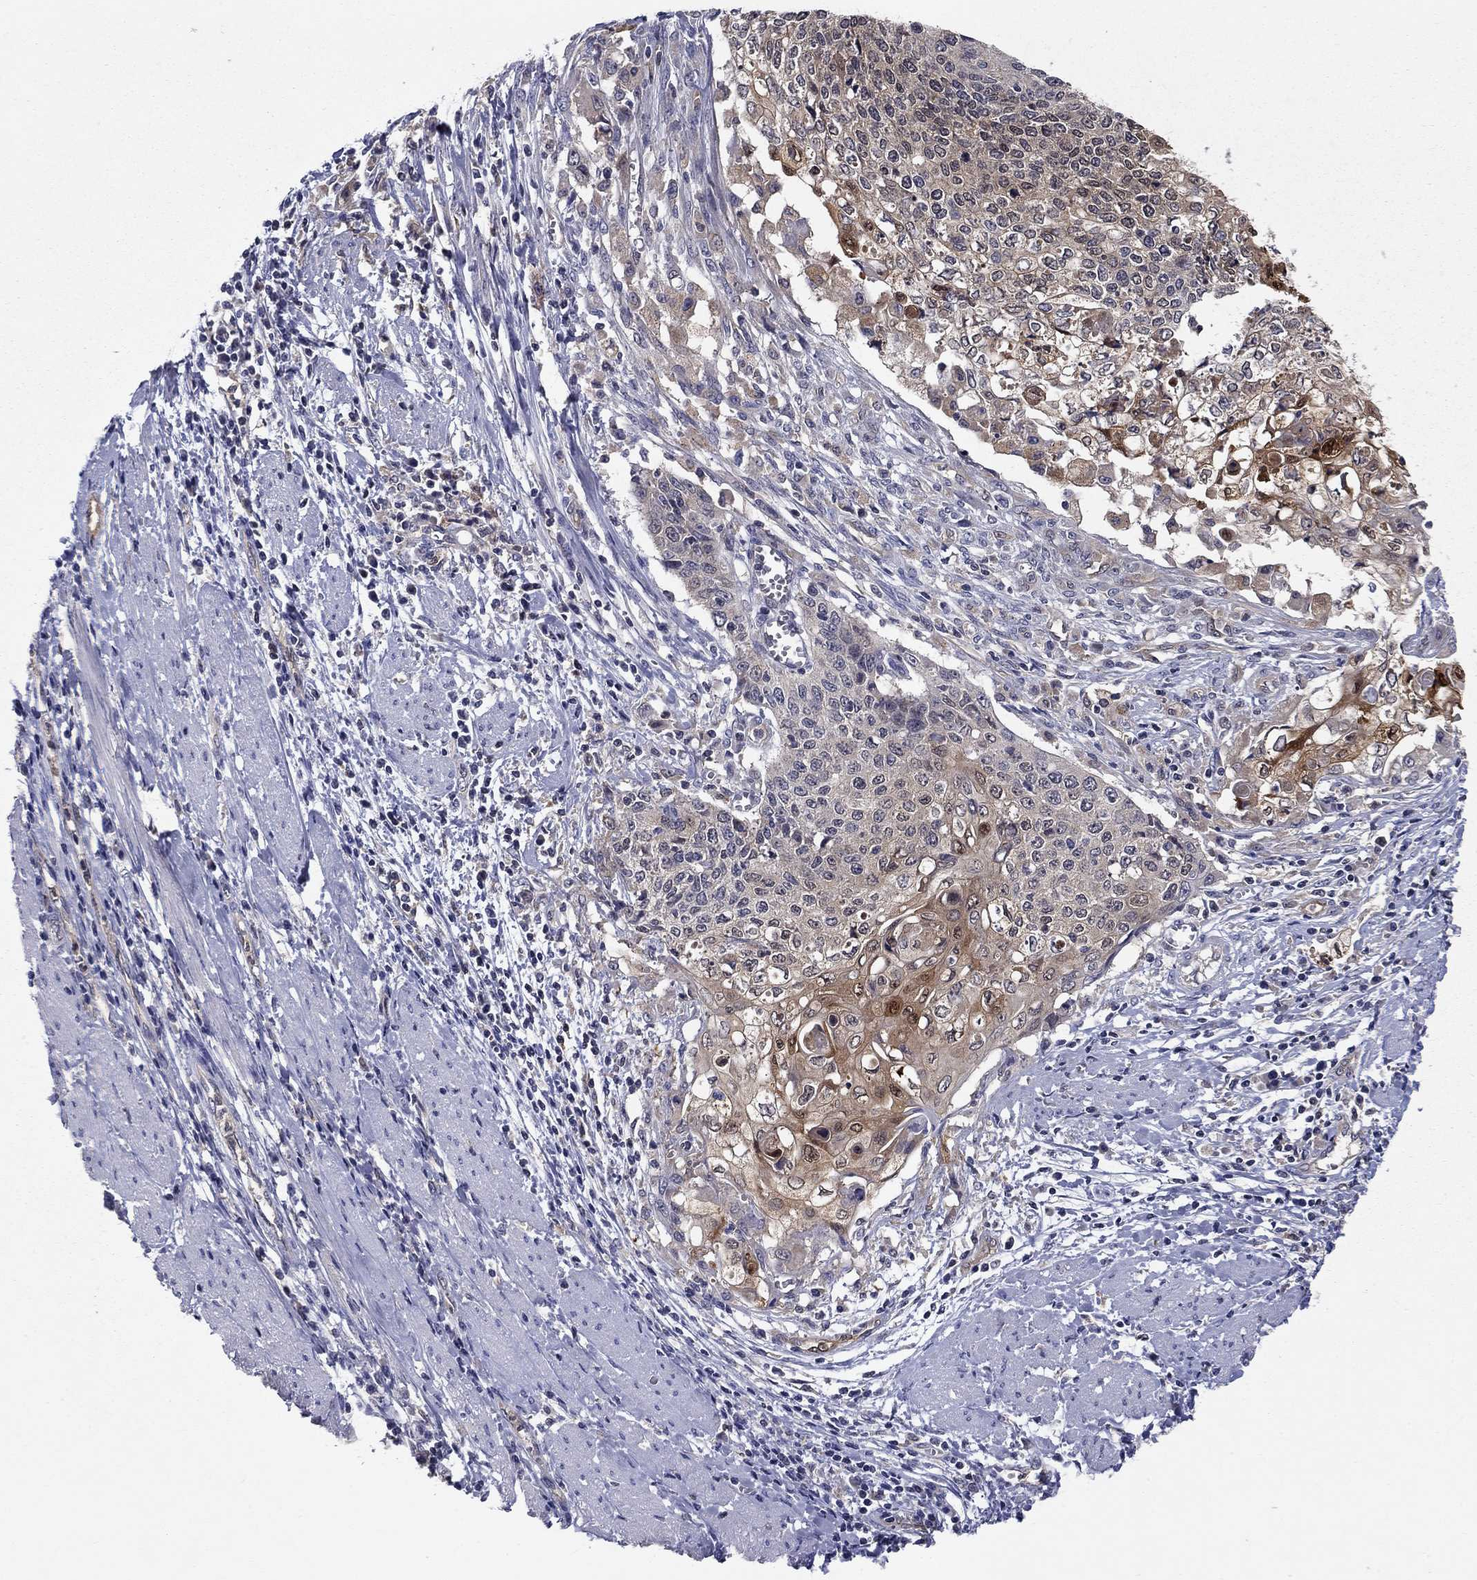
{"staining": {"intensity": "moderate", "quantity": "<25%", "location": "cytoplasmic/membranous"}, "tissue": "cervical cancer", "cell_type": "Tumor cells", "image_type": "cancer", "snomed": [{"axis": "morphology", "description": "Squamous cell carcinoma, NOS"}, {"axis": "topography", "description": "Cervix"}], "caption": "Immunohistochemical staining of cervical squamous cell carcinoma reveals low levels of moderate cytoplasmic/membranous staining in about <25% of tumor cells.", "gene": "GLTP", "patient": {"sex": "female", "age": 39}}